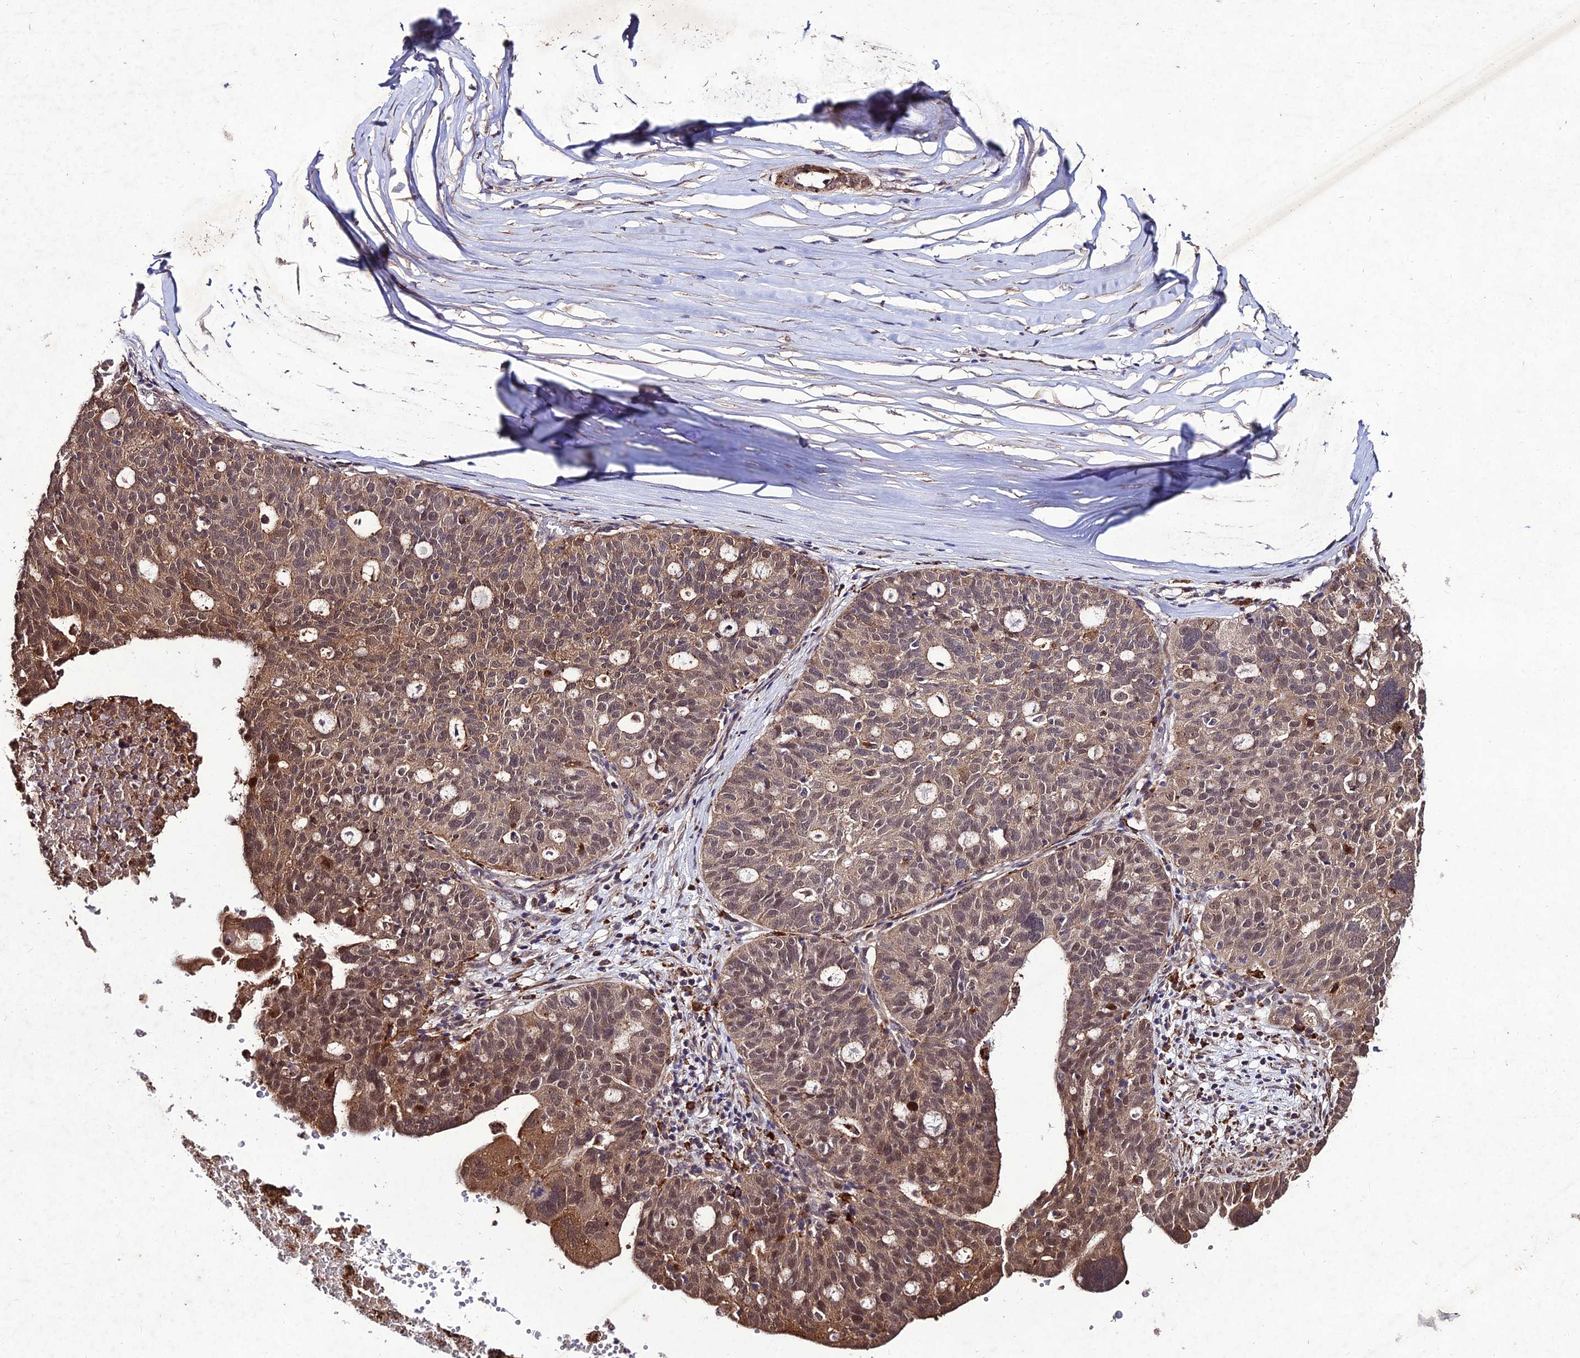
{"staining": {"intensity": "moderate", "quantity": ">75%", "location": "cytoplasmic/membranous,nuclear"}, "tissue": "ovarian cancer", "cell_type": "Tumor cells", "image_type": "cancer", "snomed": [{"axis": "morphology", "description": "Cystadenocarcinoma, serous, NOS"}, {"axis": "topography", "description": "Ovary"}], "caption": "Serous cystadenocarcinoma (ovarian) stained with DAB (3,3'-diaminobenzidine) IHC displays medium levels of moderate cytoplasmic/membranous and nuclear positivity in about >75% of tumor cells.", "gene": "ZNF766", "patient": {"sex": "female", "age": 59}}